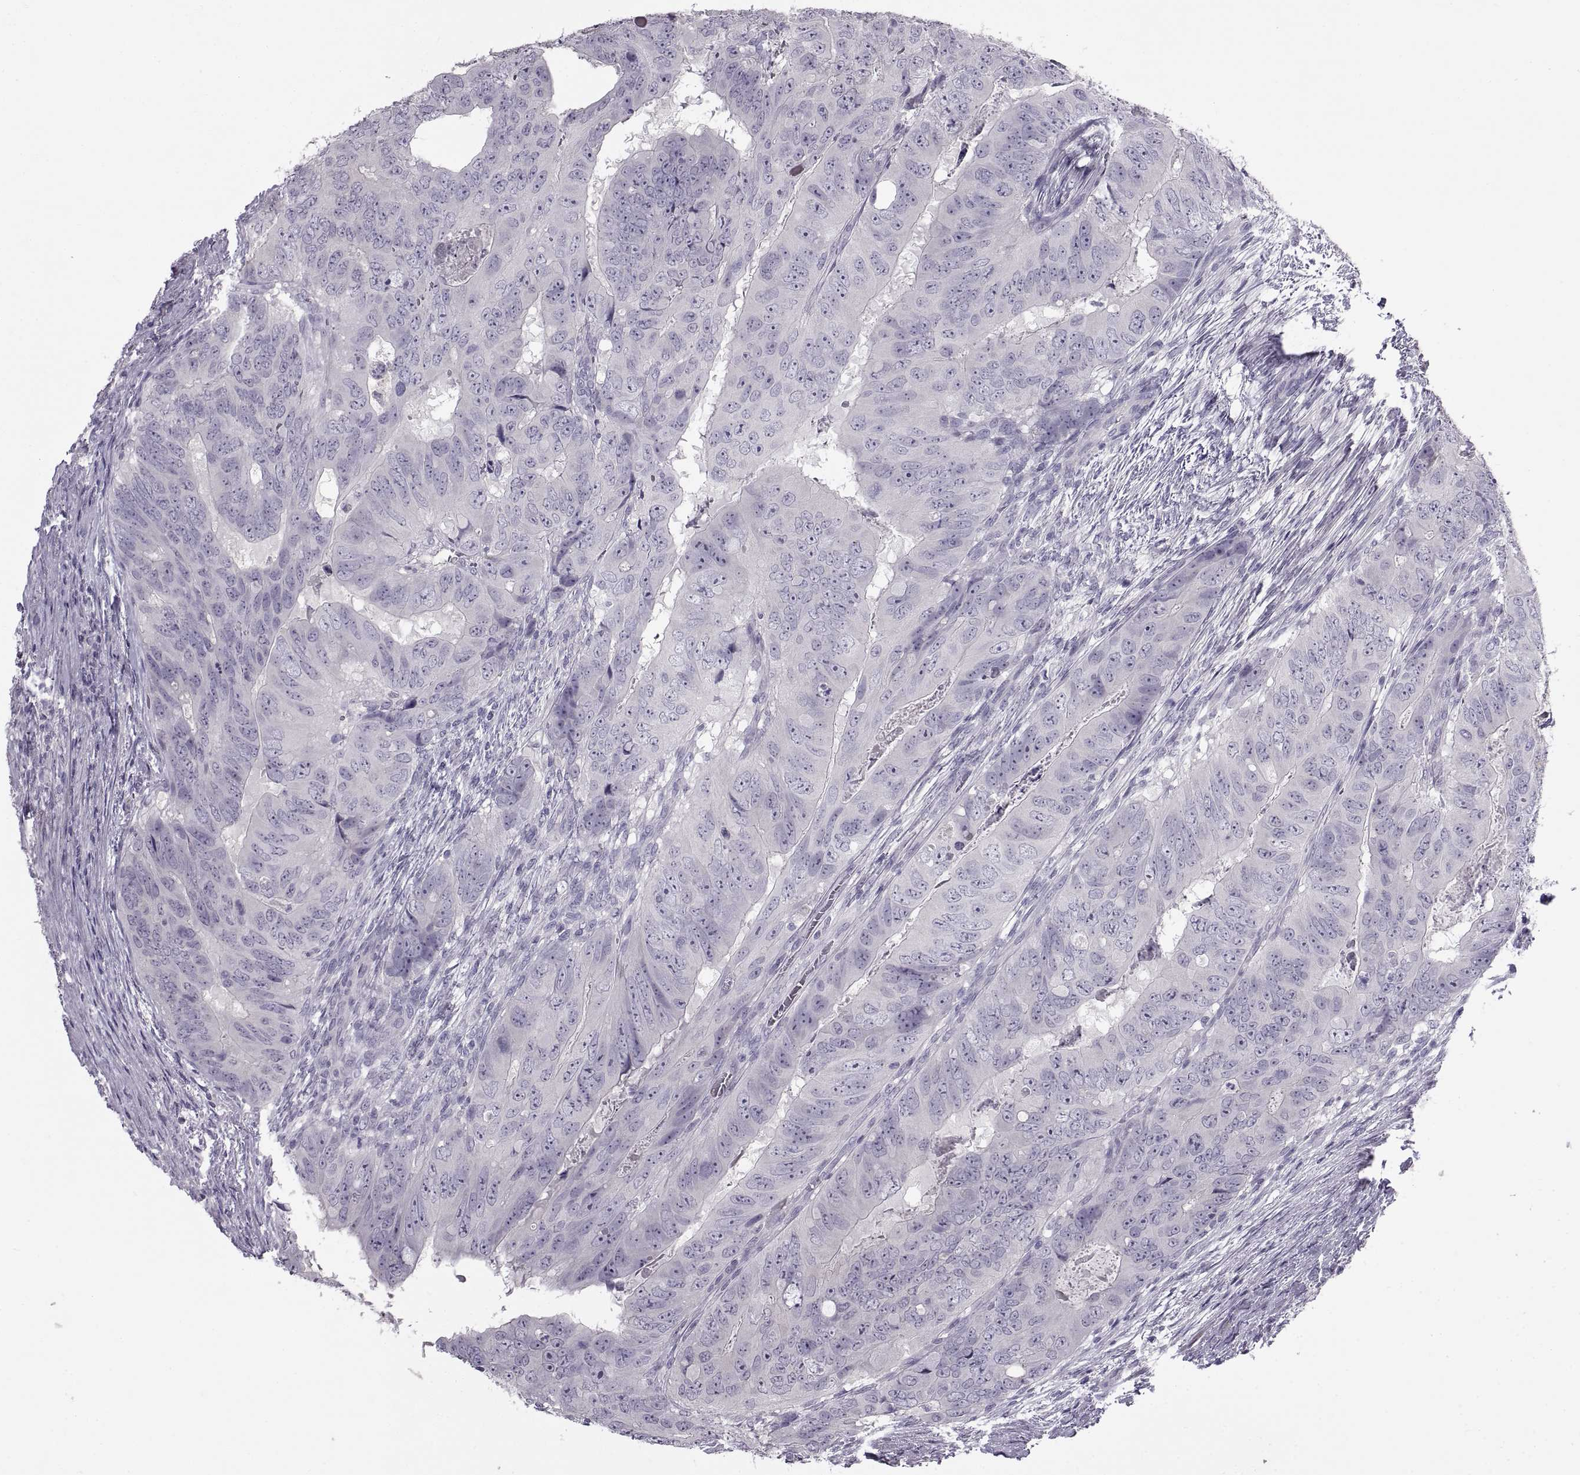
{"staining": {"intensity": "negative", "quantity": "none", "location": "none"}, "tissue": "colorectal cancer", "cell_type": "Tumor cells", "image_type": "cancer", "snomed": [{"axis": "morphology", "description": "Adenocarcinoma, NOS"}, {"axis": "topography", "description": "Colon"}], "caption": "This photomicrograph is of adenocarcinoma (colorectal) stained with immunohistochemistry to label a protein in brown with the nuclei are counter-stained blue. There is no positivity in tumor cells.", "gene": "BSPH1", "patient": {"sex": "male", "age": 79}}